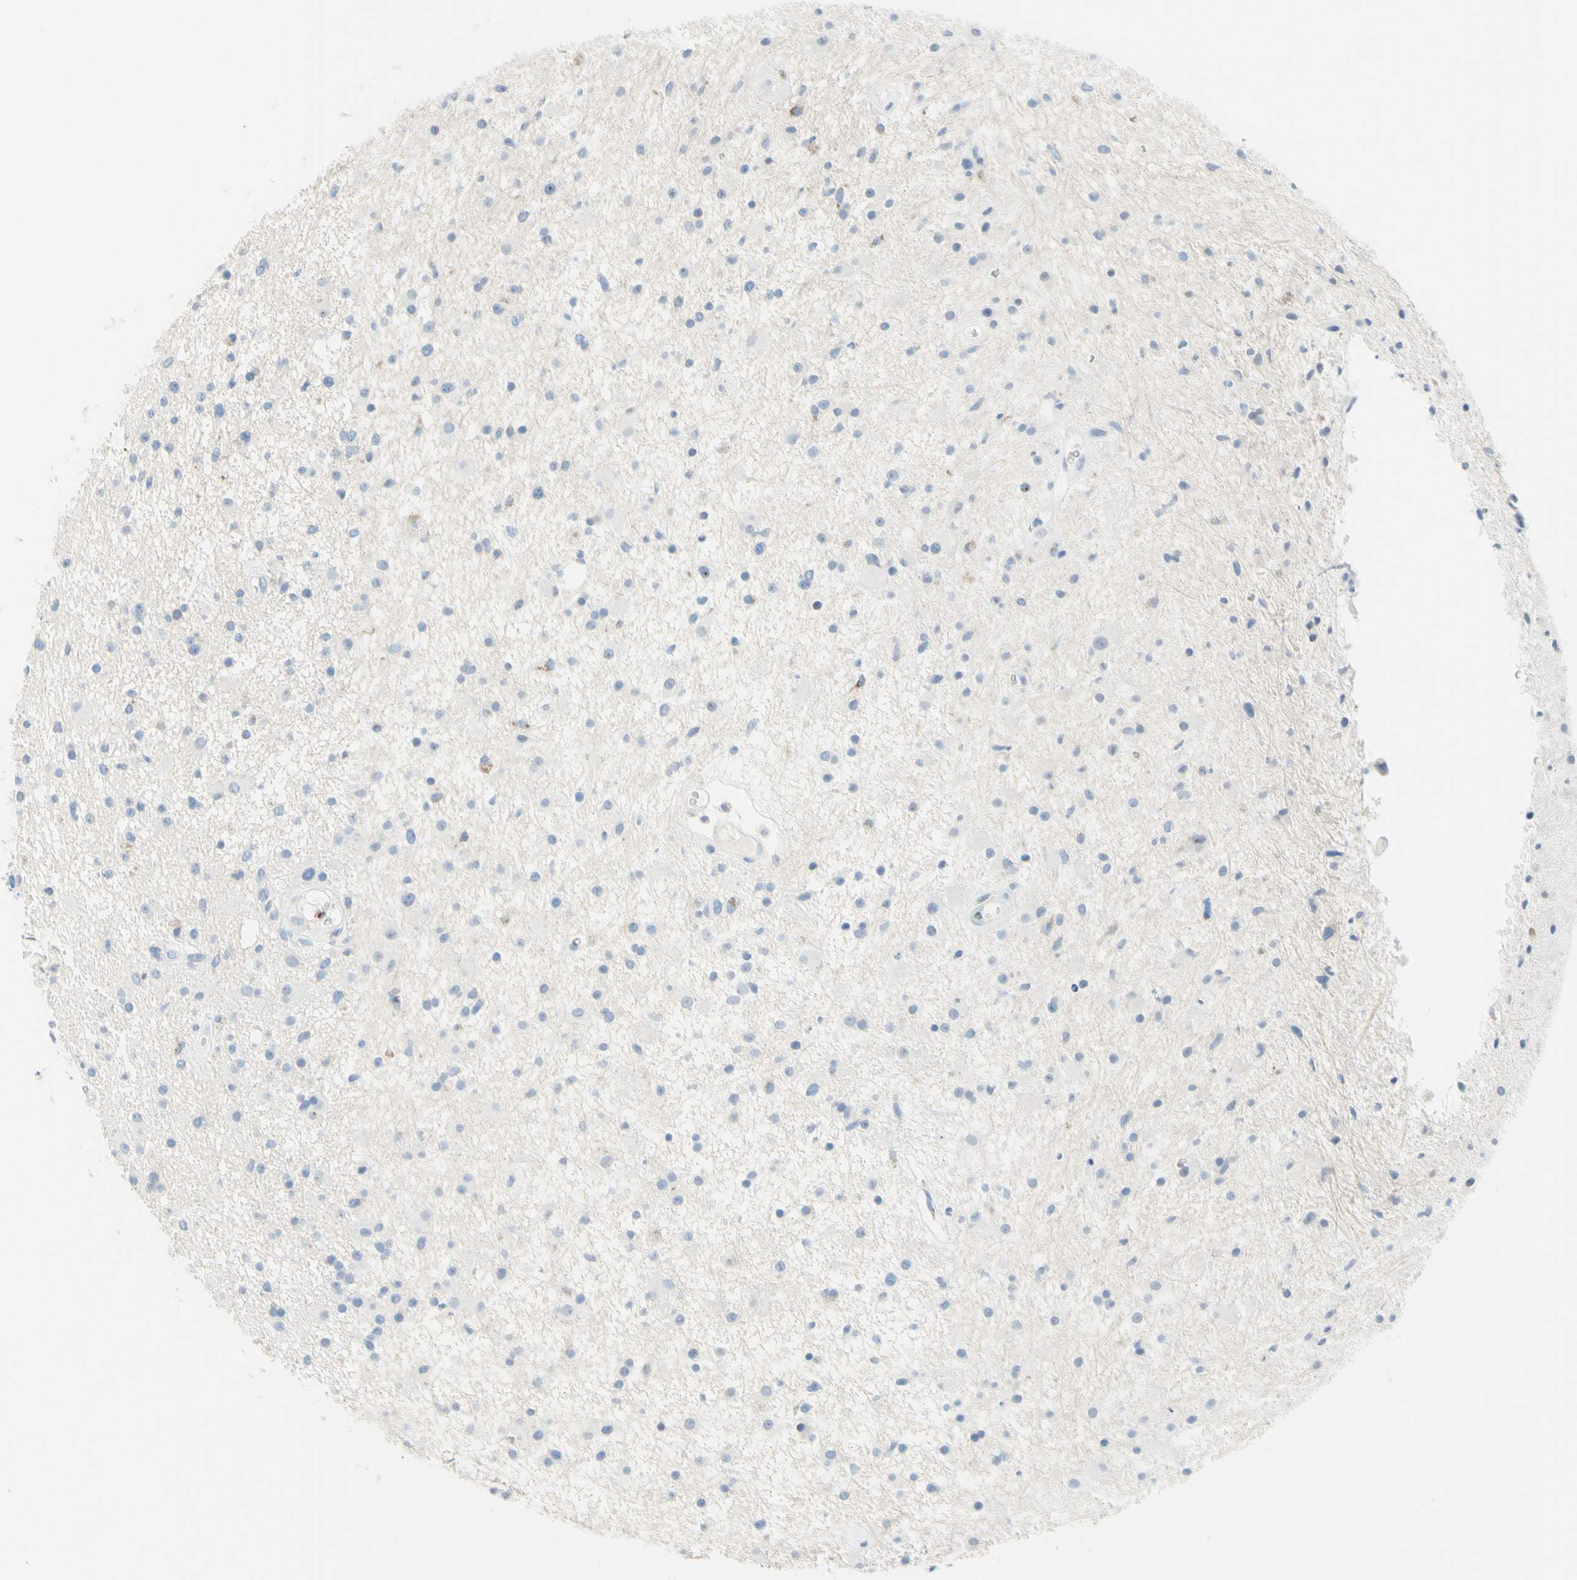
{"staining": {"intensity": "negative", "quantity": "none", "location": "none"}, "tissue": "glioma", "cell_type": "Tumor cells", "image_type": "cancer", "snomed": [{"axis": "morphology", "description": "Glioma, malignant, High grade"}, {"axis": "topography", "description": "Brain"}], "caption": "Photomicrograph shows no protein expression in tumor cells of high-grade glioma (malignant) tissue.", "gene": "CYSLTR1", "patient": {"sex": "male", "age": 33}}